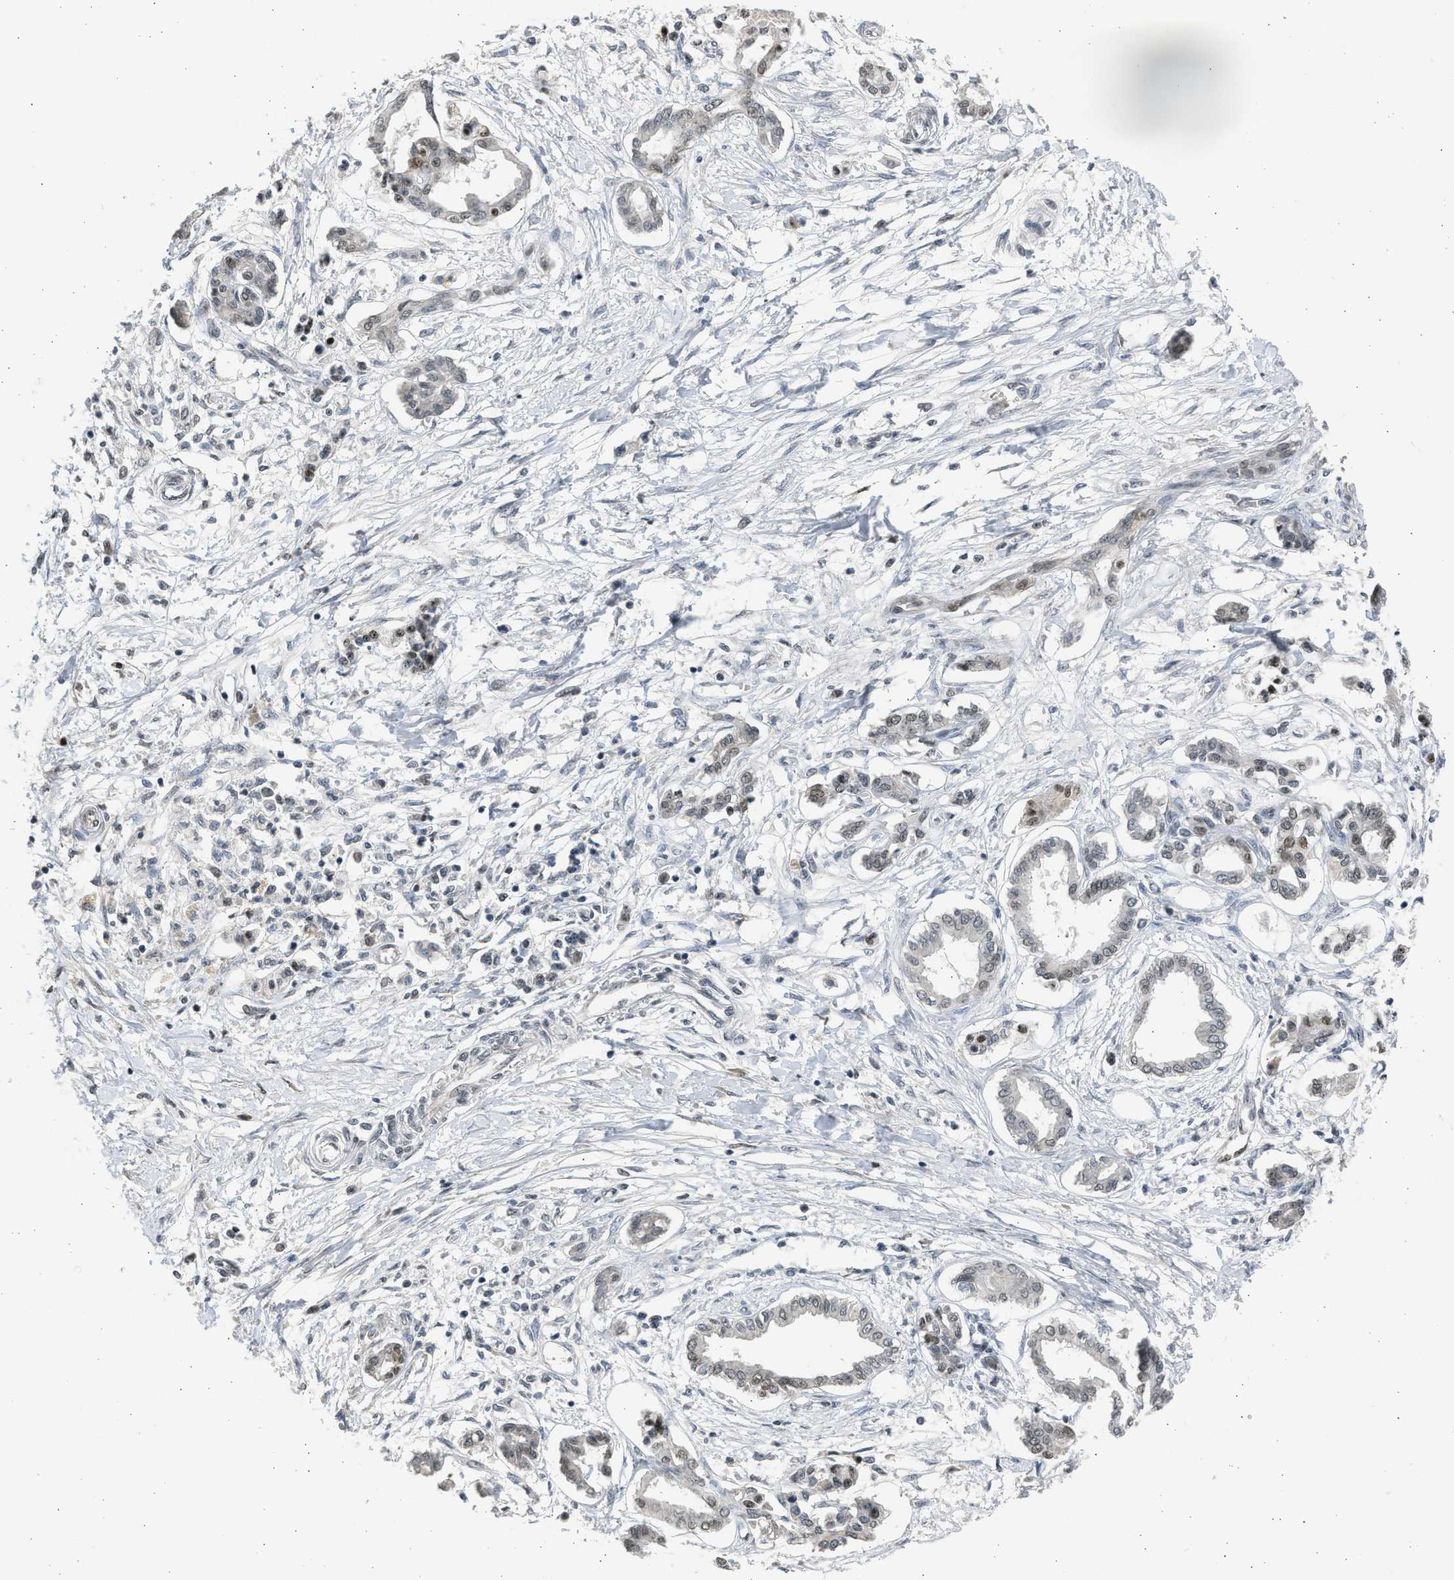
{"staining": {"intensity": "moderate", "quantity": "<25%", "location": "nuclear"}, "tissue": "pancreatic cancer", "cell_type": "Tumor cells", "image_type": "cancer", "snomed": [{"axis": "morphology", "description": "Adenocarcinoma, NOS"}, {"axis": "topography", "description": "Pancreas"}], "caption": "Immunohistochemical staining of human pancreatic cancer demonstrates low levels of moderate nuclear protein staining in approximately <25% of tumor cells. Nuclei are stained in blue.", "gene": "HMGN3", "patient": {"sex": "male", "age": 56}}